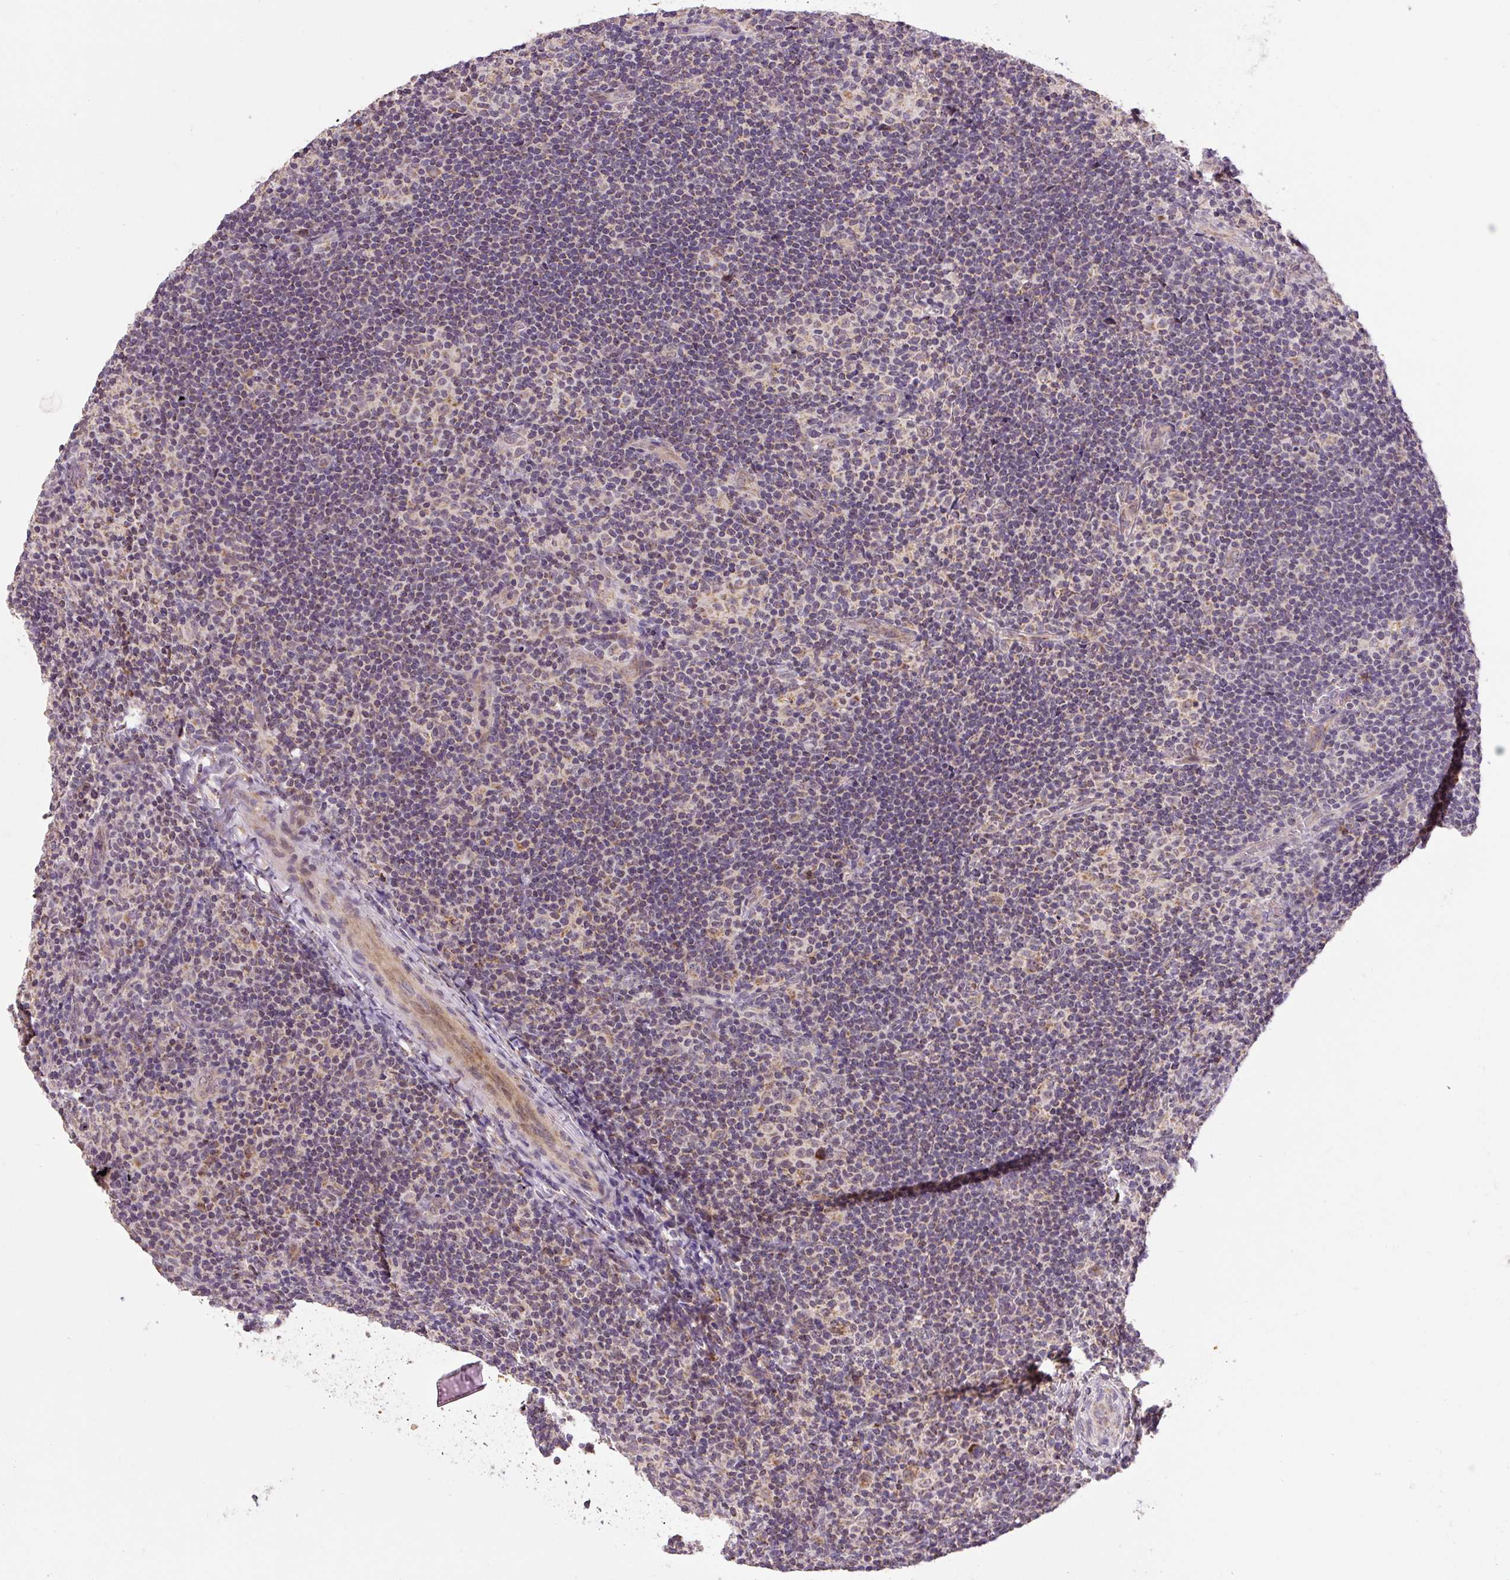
{"staining": {"intensity": "weak", "quantity": ">75%", "location": "cytoplasmic/membranous"}, "tissue": "lymphoma", "cell_type": "Tumor cells", "image_type": "cancer", "snomed": [{"axis": "morphology", "description": "Hodgkin's disease, NOS"}, {"axis": "topography", "description": "Lymph node"}], "caption": "Tumor cells reveal weak cytoplasmic/membranous staining in approximately >75% of cells in lymphoma. (DAB = brown stain, brightfield microscopy at high magnification).", "gene": "MFSD9", "patient": {"sex": "female", "age": 57}}